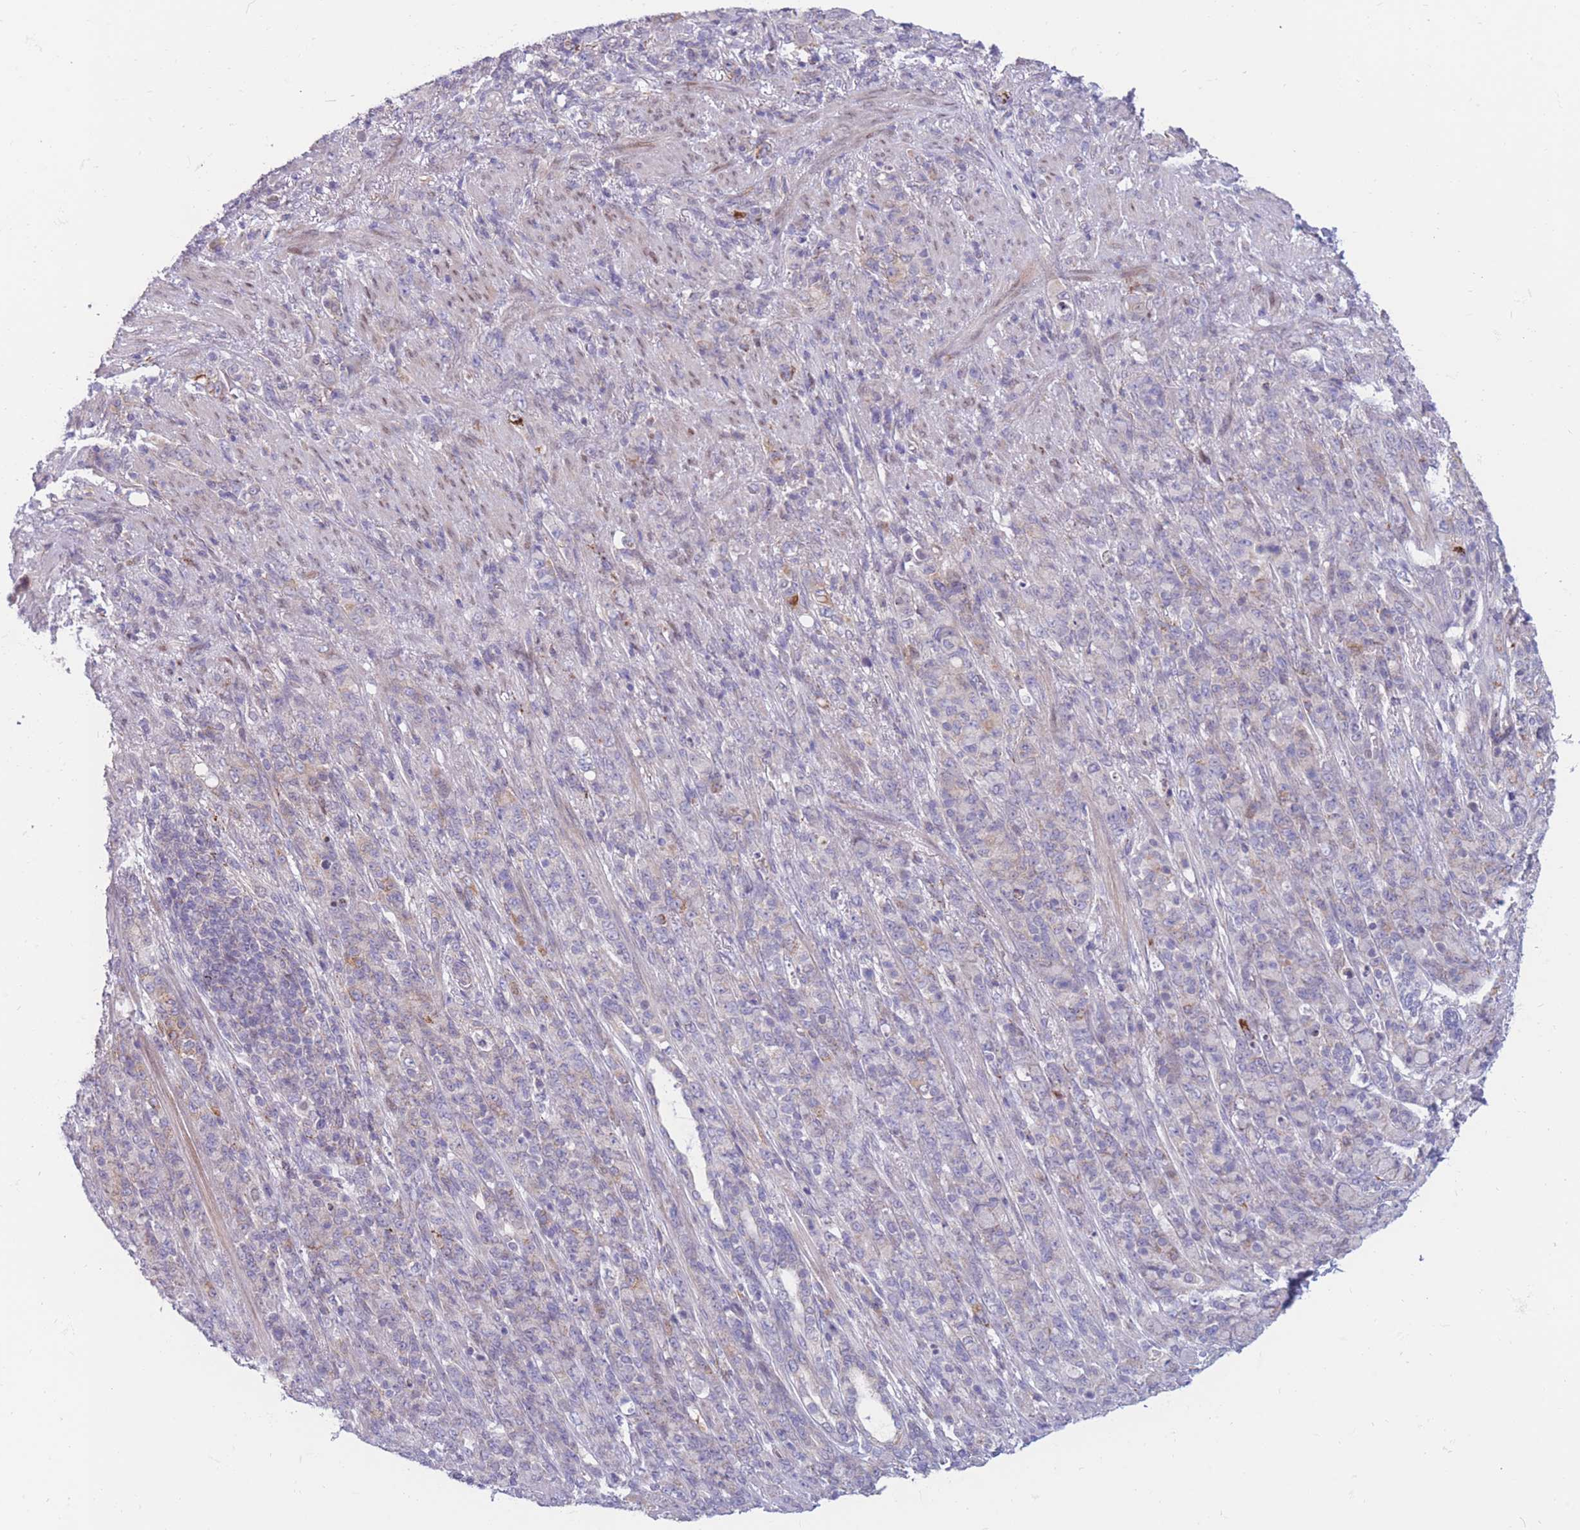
{"staining": {"intensity": "negative", "quantity": "none", "location": "none"}, "tissue": "stomach cancer", "cell_type": "Tumor cells", "image_type": "cancer", "snomed": [{"axis": "morphology", "description": "Adenocarcinoma, NOS"}, {"axis": "topography", "description": "Stomach"}], "caption": "Photomicrograph shows no significant protein expression in tumor cells of stomach cancer.", "gene": "PDE4A", "patient": {"sex": "female", "age": 79}}